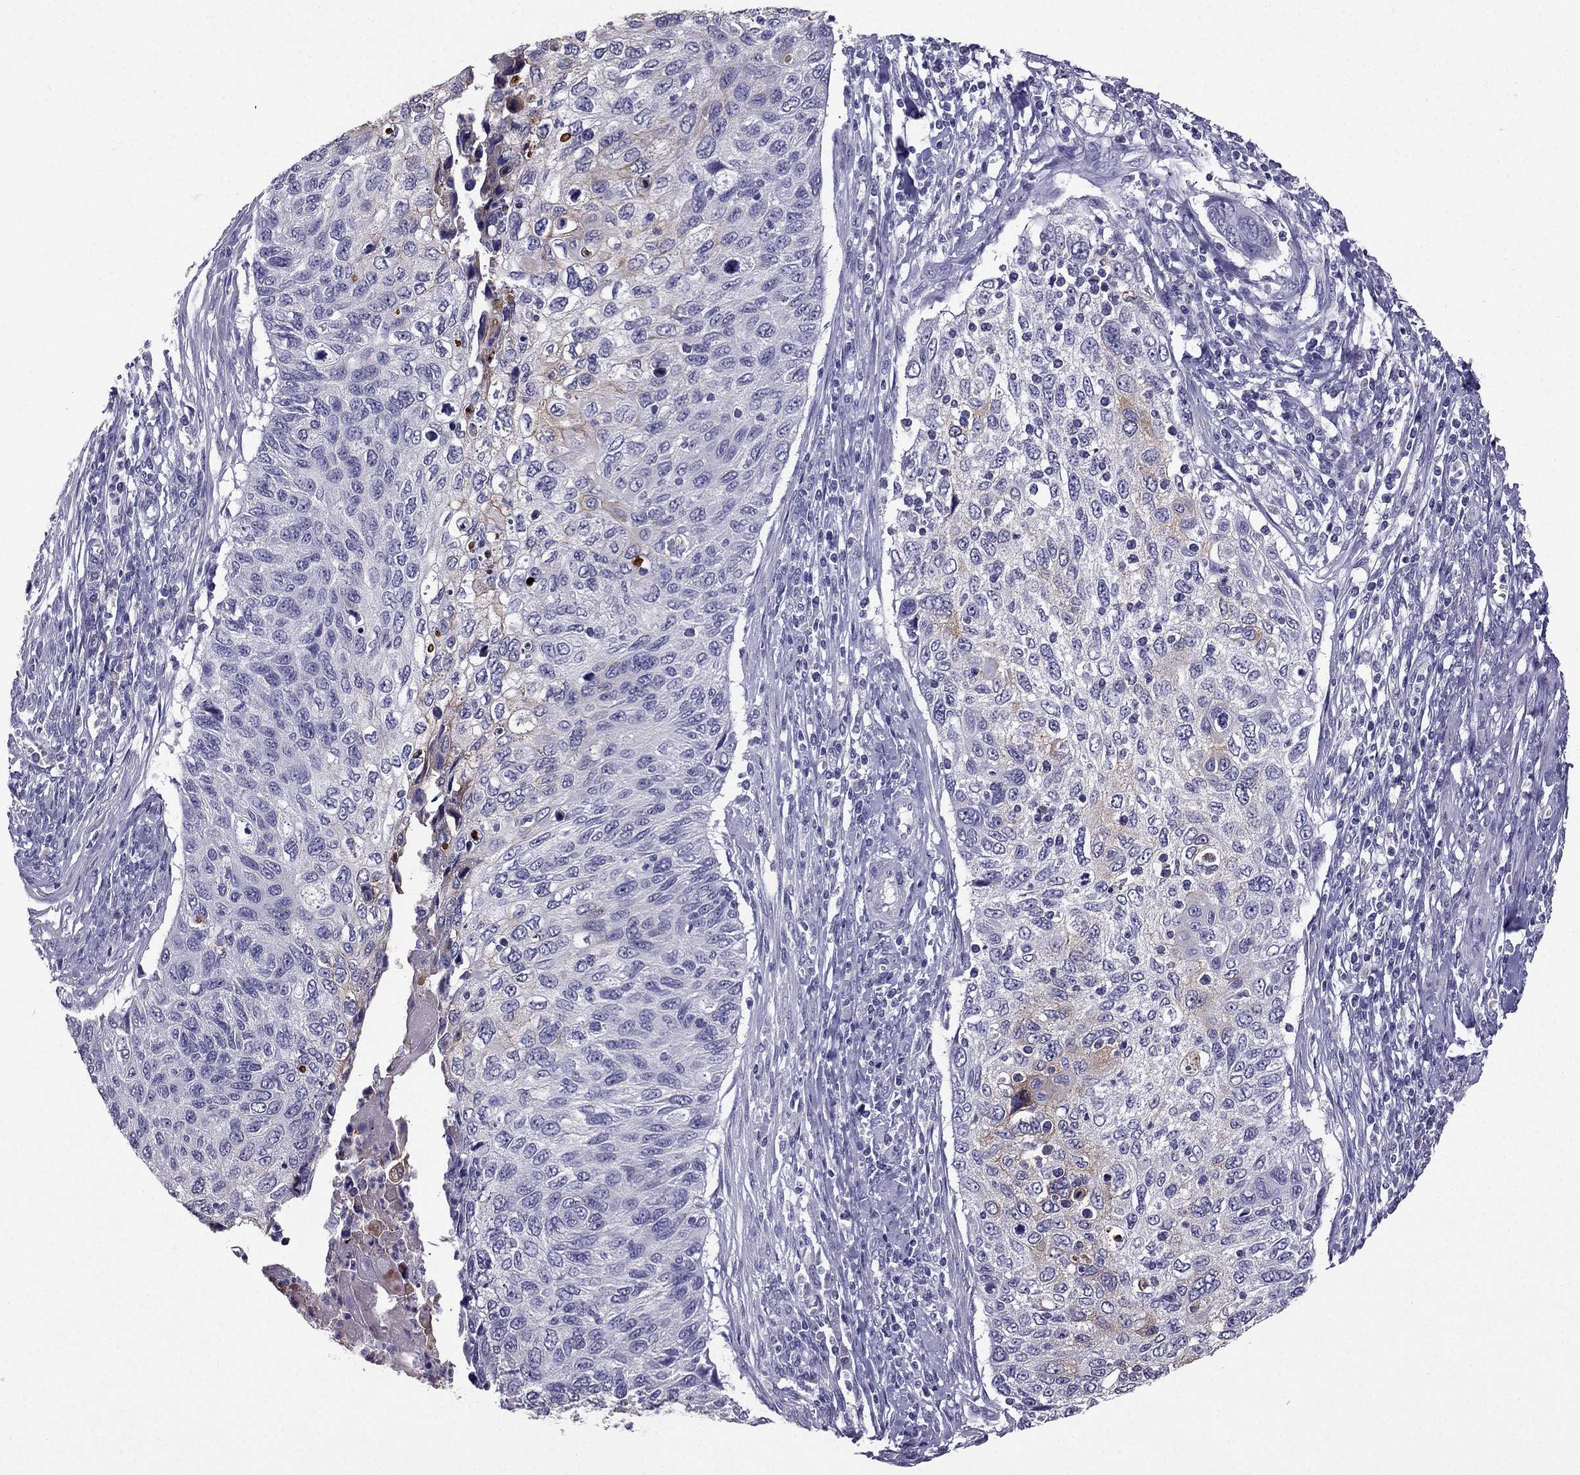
{"staining": {"intensity": "weak", "quantity": "<25%", "location": "cytoplasmic/membranous"}, "tissue": "cervical cancer", "cell_type": "Tumor cells", "image_type": "cancer", "snomed": [{"axis": "morphology", "description": "Squamous cell carcinoma, NOS"}, {"axis": "topography", "description": "Cervix"}], "caption": "Cervical cancer (squamous cell carcinoma) was stained to show a protein in brown. There is no significant staining in tumor cells. Nuclei are stained in blue.", "gene": "SCG5", "patient": {"sex": "female", "age": 70}}